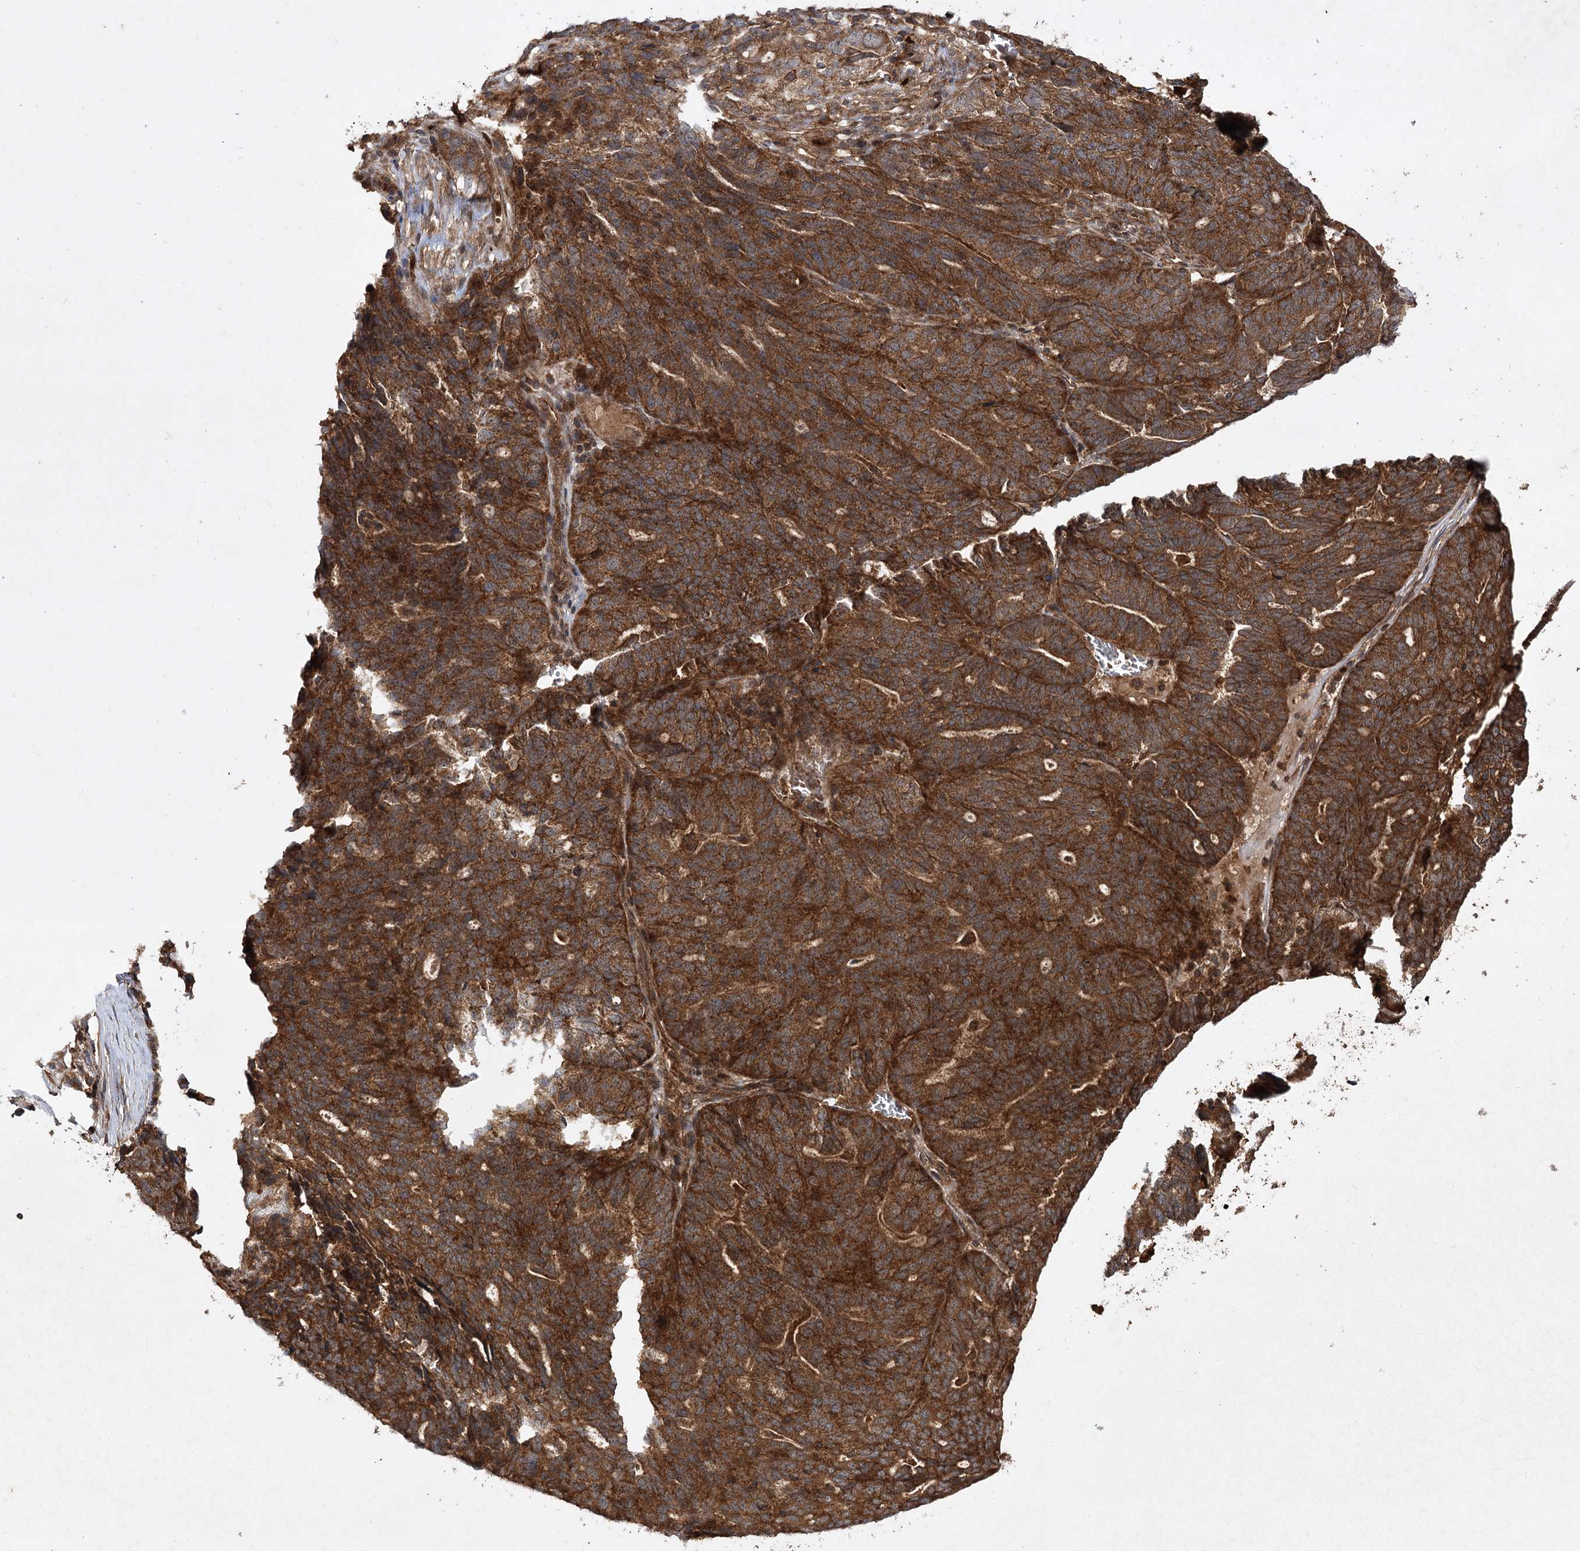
{"staining": {"intensity": "strong", "quantity": ">75%", "location": "cytoplasmic/membranous"}, "tissue": "ovarian cancer", "cell_type": "Tumor cells", "image_type": "cancer", "snomed": [{"axis": "morphology", "description": "Cystadenocarcinoma, serous, NOS"}, {"axis": "topography", "description": "Ovary"}], "caption": "Protein expression analysis of ovarian cancer demonstrates strong cytoplasmic/membranous positivity in about >75% of tumor cells.", "gene": "DNAJC13", "patient": {"sex": "female", "age": 59}}